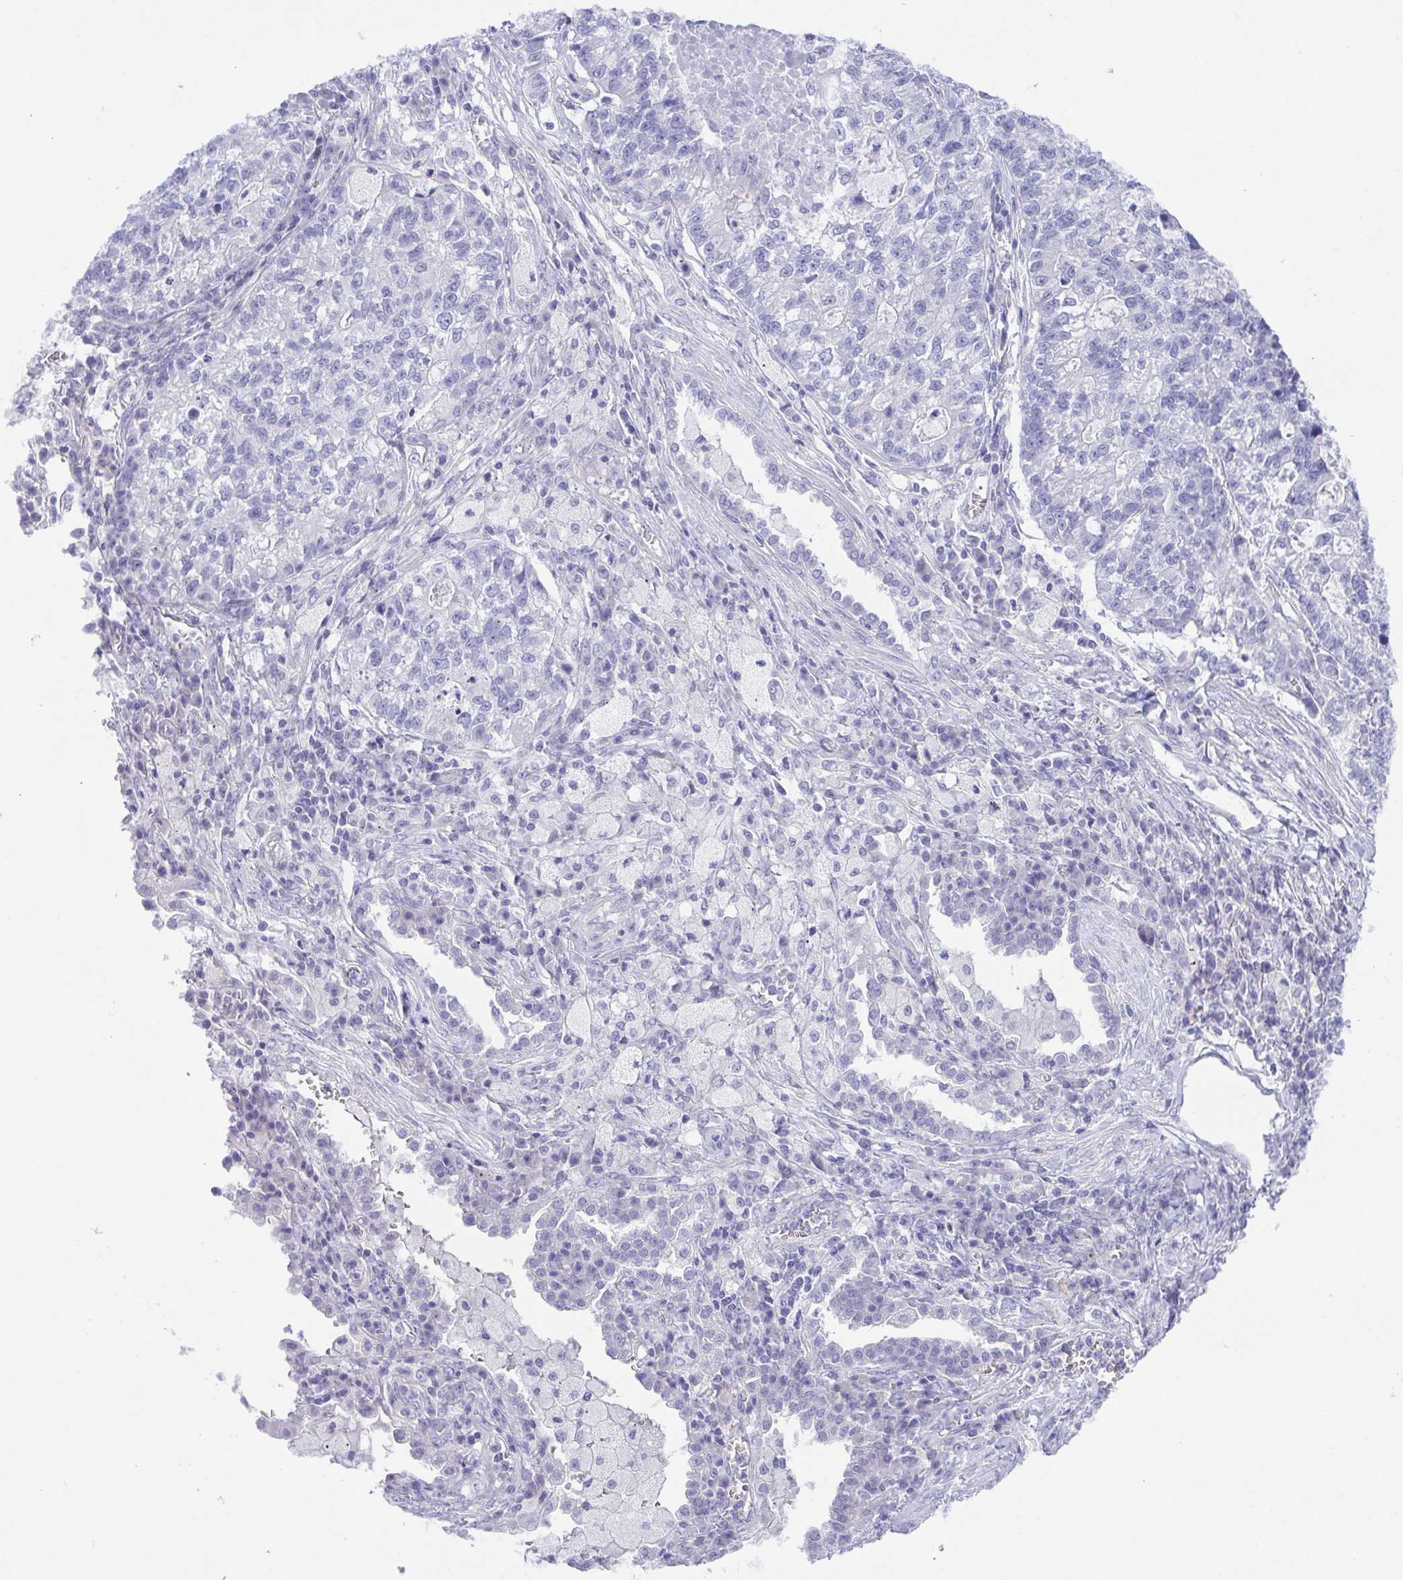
{"staining": {"intensity": "negative", "quantity": "none", "location": "none"}, "tissue": "lung cancer", "cell_type": "Tumor cells", "image_type": "cancer", "snomed": [{"axis": "morphology", "description": "Adenocarcinoma, NOS"}, {"axis": "topography", "description": "Lung"}], "caption": "DAB (3,3'-diaminobenzidine) immunohistochemical staining of human lung cancer reveals no significant expression in tumor cells.", "gene": "LUZP4", "patient": {"sex": "male", "age": 57}}